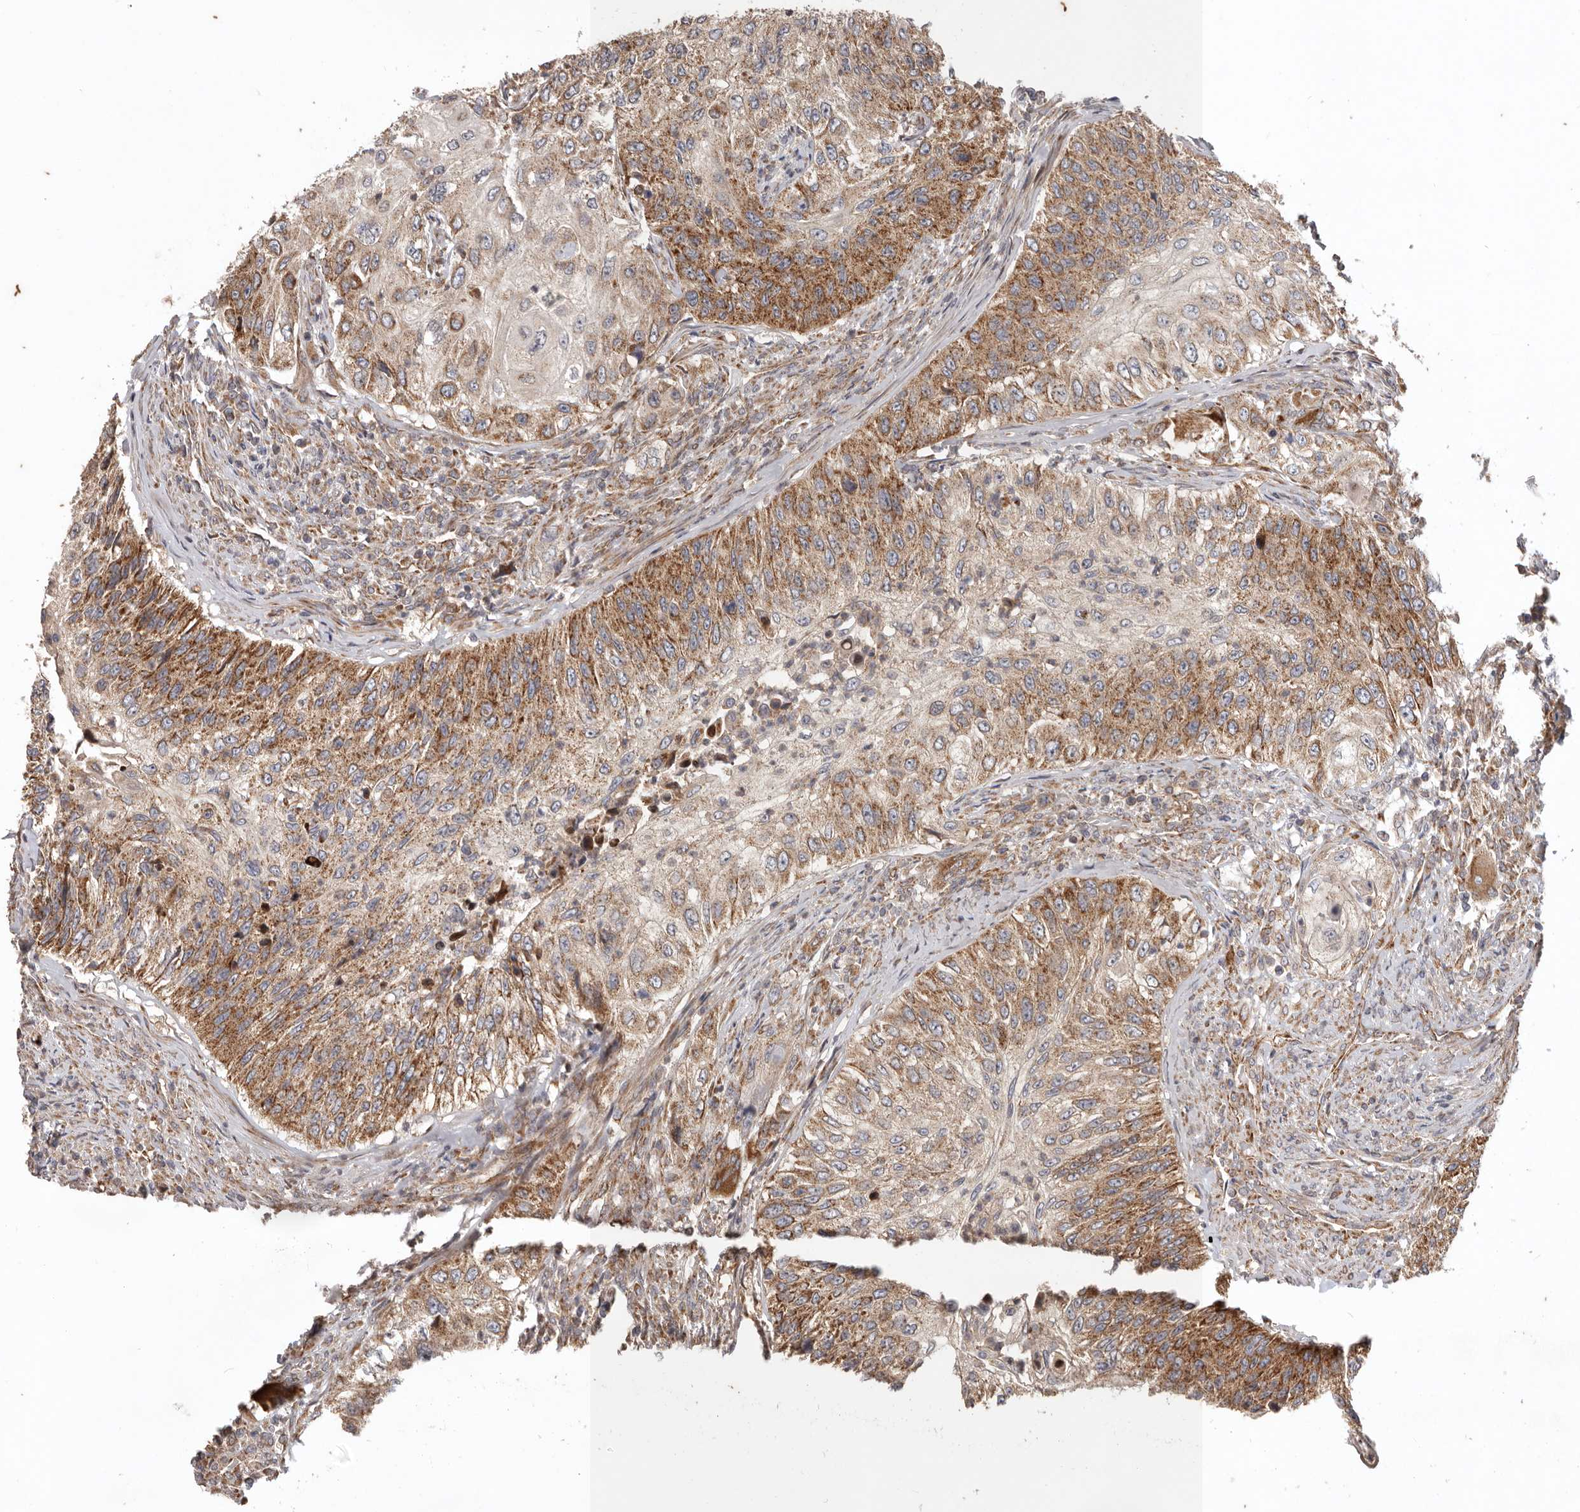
{"staining": {"intensity": "moderate", "quantity": ">75%", "location": "cytoplasmic/membranous"}, "tissue": "urothelial cancer", "cell_type": "Tumor cells", "image_type": "cancer", "snomed": [{"axis": "morphology", "description": "Urothelial carcinoma, High grade"}, {"axis": "topography", "description": "Urinary bladder"}], "caption": "Immunohistochemical staining of urothelial cancer displays medium levels of moderate cytoplasmic/membranous staining in about >75% of tumor cells.", "gene": "MRPS10", "patient": {"sex": "female", "age": 60}}